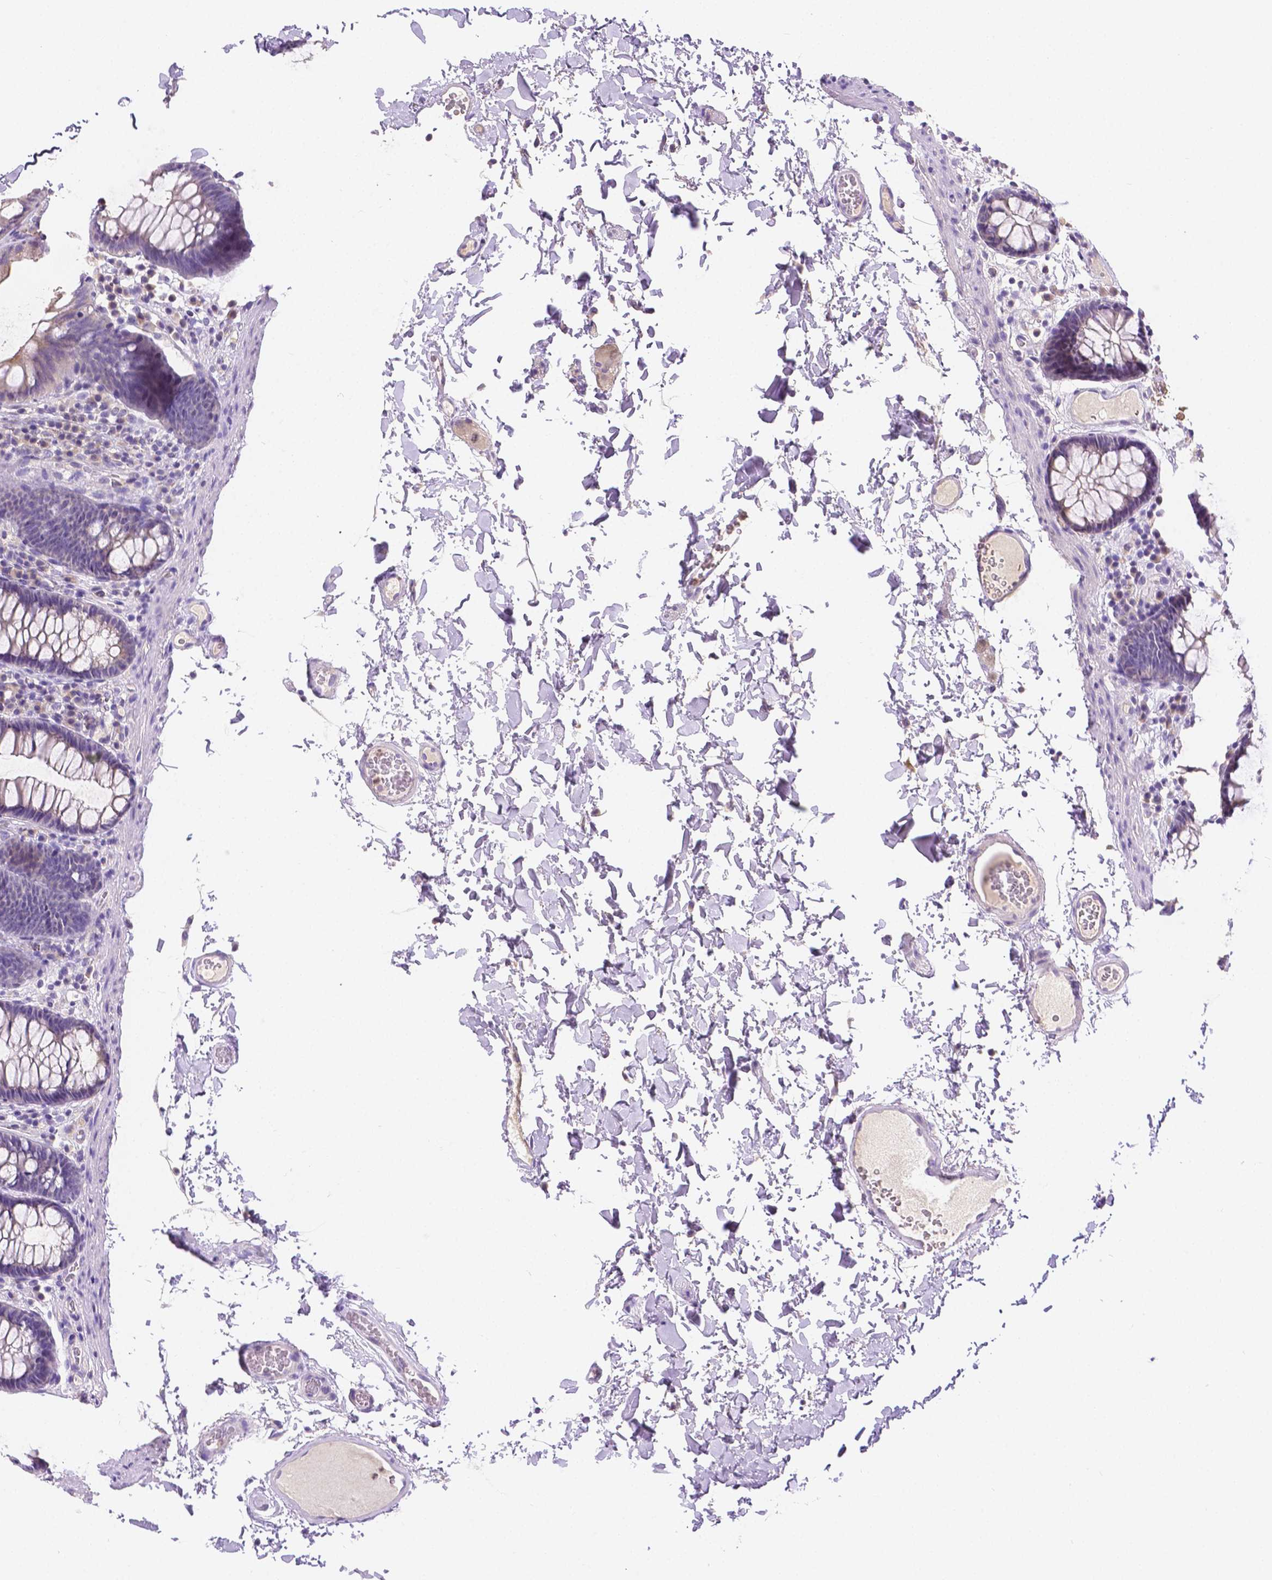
{"staining": {"intensity": "negative", "quantity": "none", "location": "none"}, "tissue": "colon", "cell_type": "Endothelial cells", "image_type": "normal", "snomed": [{"axis": "morphology", "description": "Normal tissue, NOS"}, {"axis": "topography", "description": "Colon"}, {"axis": "topography", "description": "Peripheral nerve tissue"}], "caption": "Immunohistochemistry (IHC) histopathology image of benign human colon stained for a protein (brown), which demonstrates no staining in endothelial cells. (DAB immunohistochemistry, high magnification).", "gene": "NXPH2", "patient": {"sex": "male", "age": 84}}